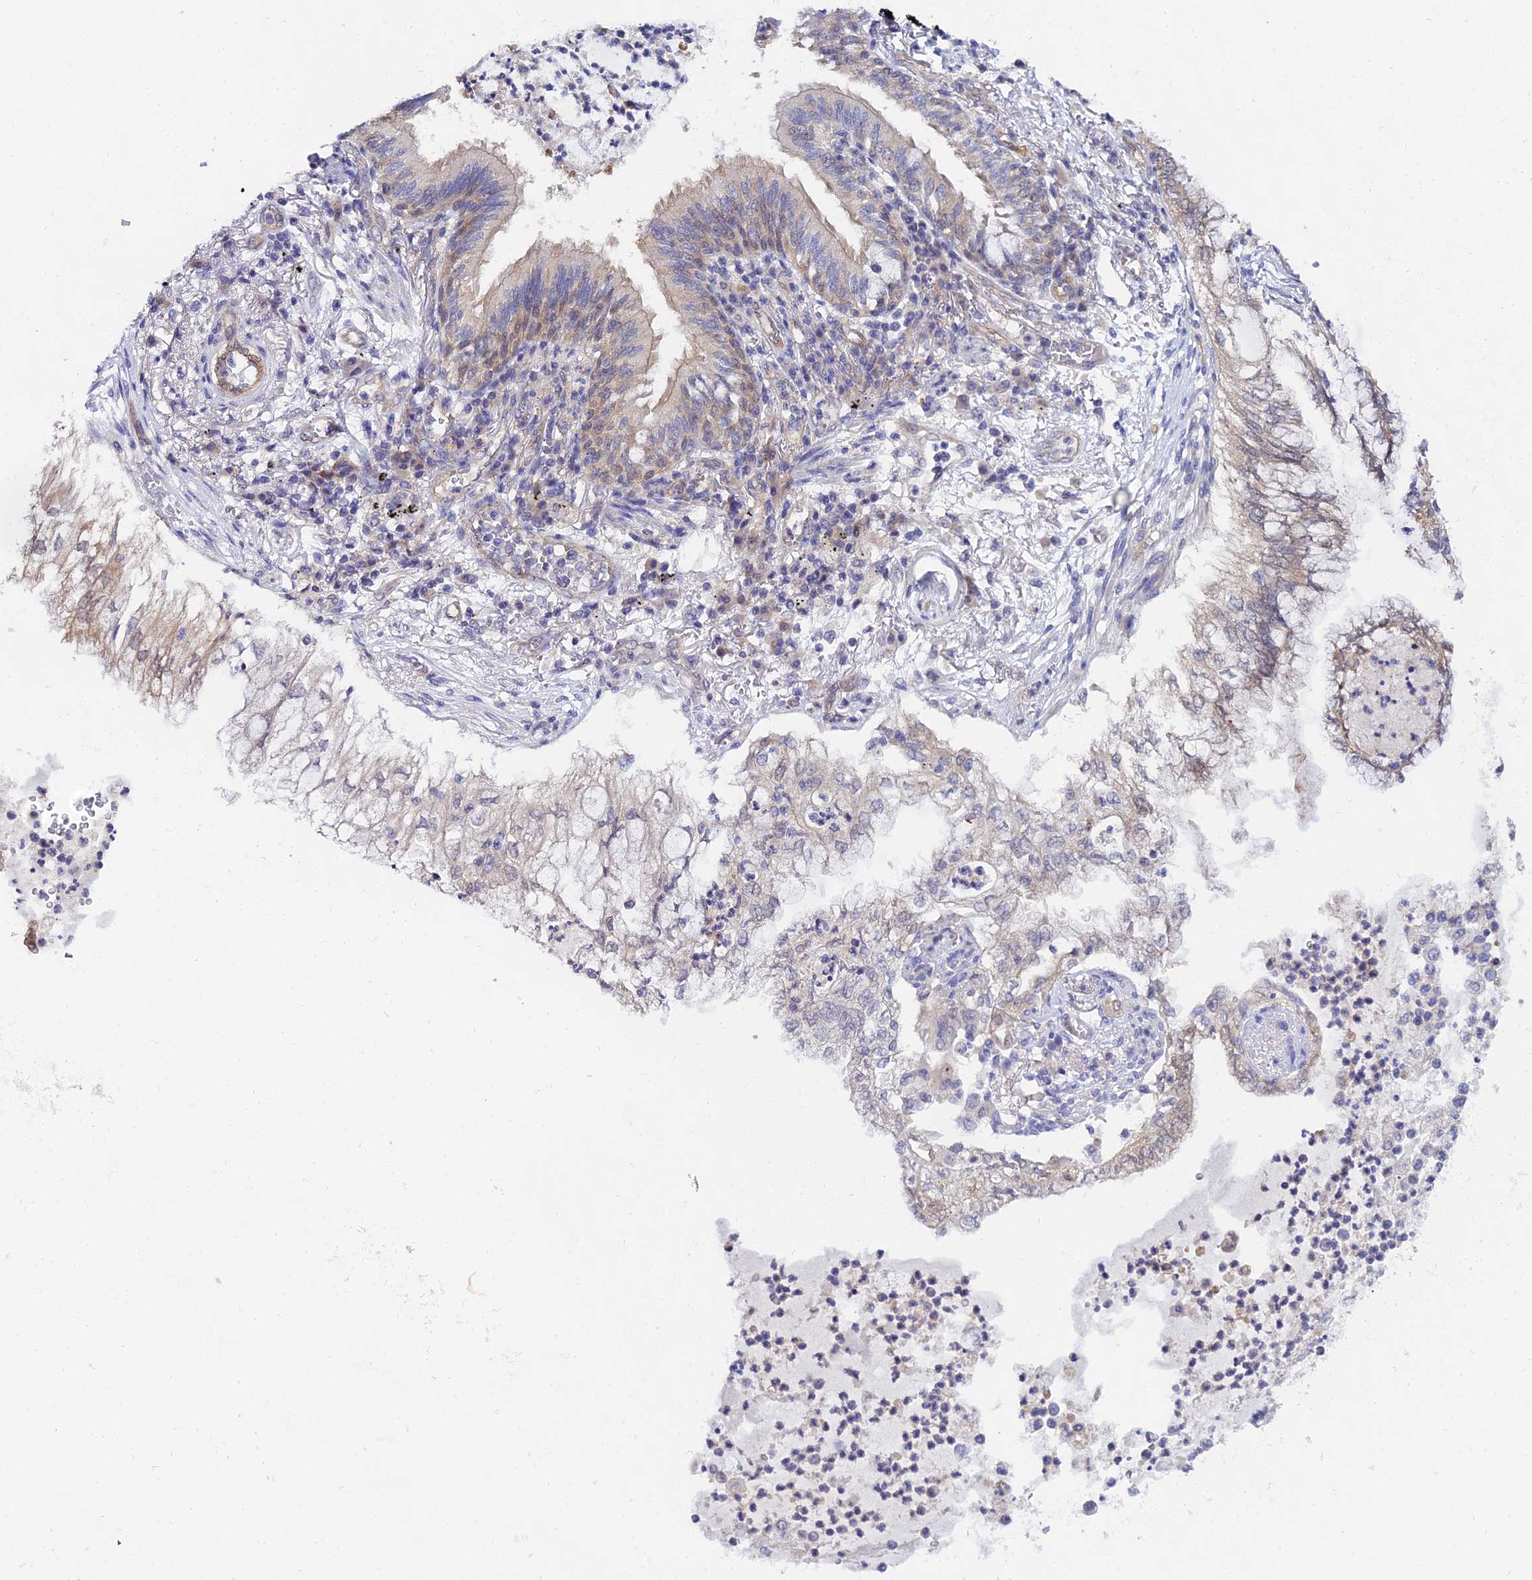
{"staining": {"intensity": "moderate", "quantity": "25%-75%", "location": "cytoplasmic/membranous,nuclear"}, "tissue": "lung cancer", "cell_type": "Tumor cells", "image_type": "cancer", "snomed": [{"axis": "morphology", "description": "Adenocarcinoma, NOS"}, {"axis": "topography", "description": "Lung"}], "caption": "Immunohistochemical staining of lung cancer displays medium levels of moderate cytoplasmic/membranous and nuclear expression in approximately 25%-75% of tumor cells.", "gene": "PPP2R2C", "patient": {"sex": "female", "age": 70}}